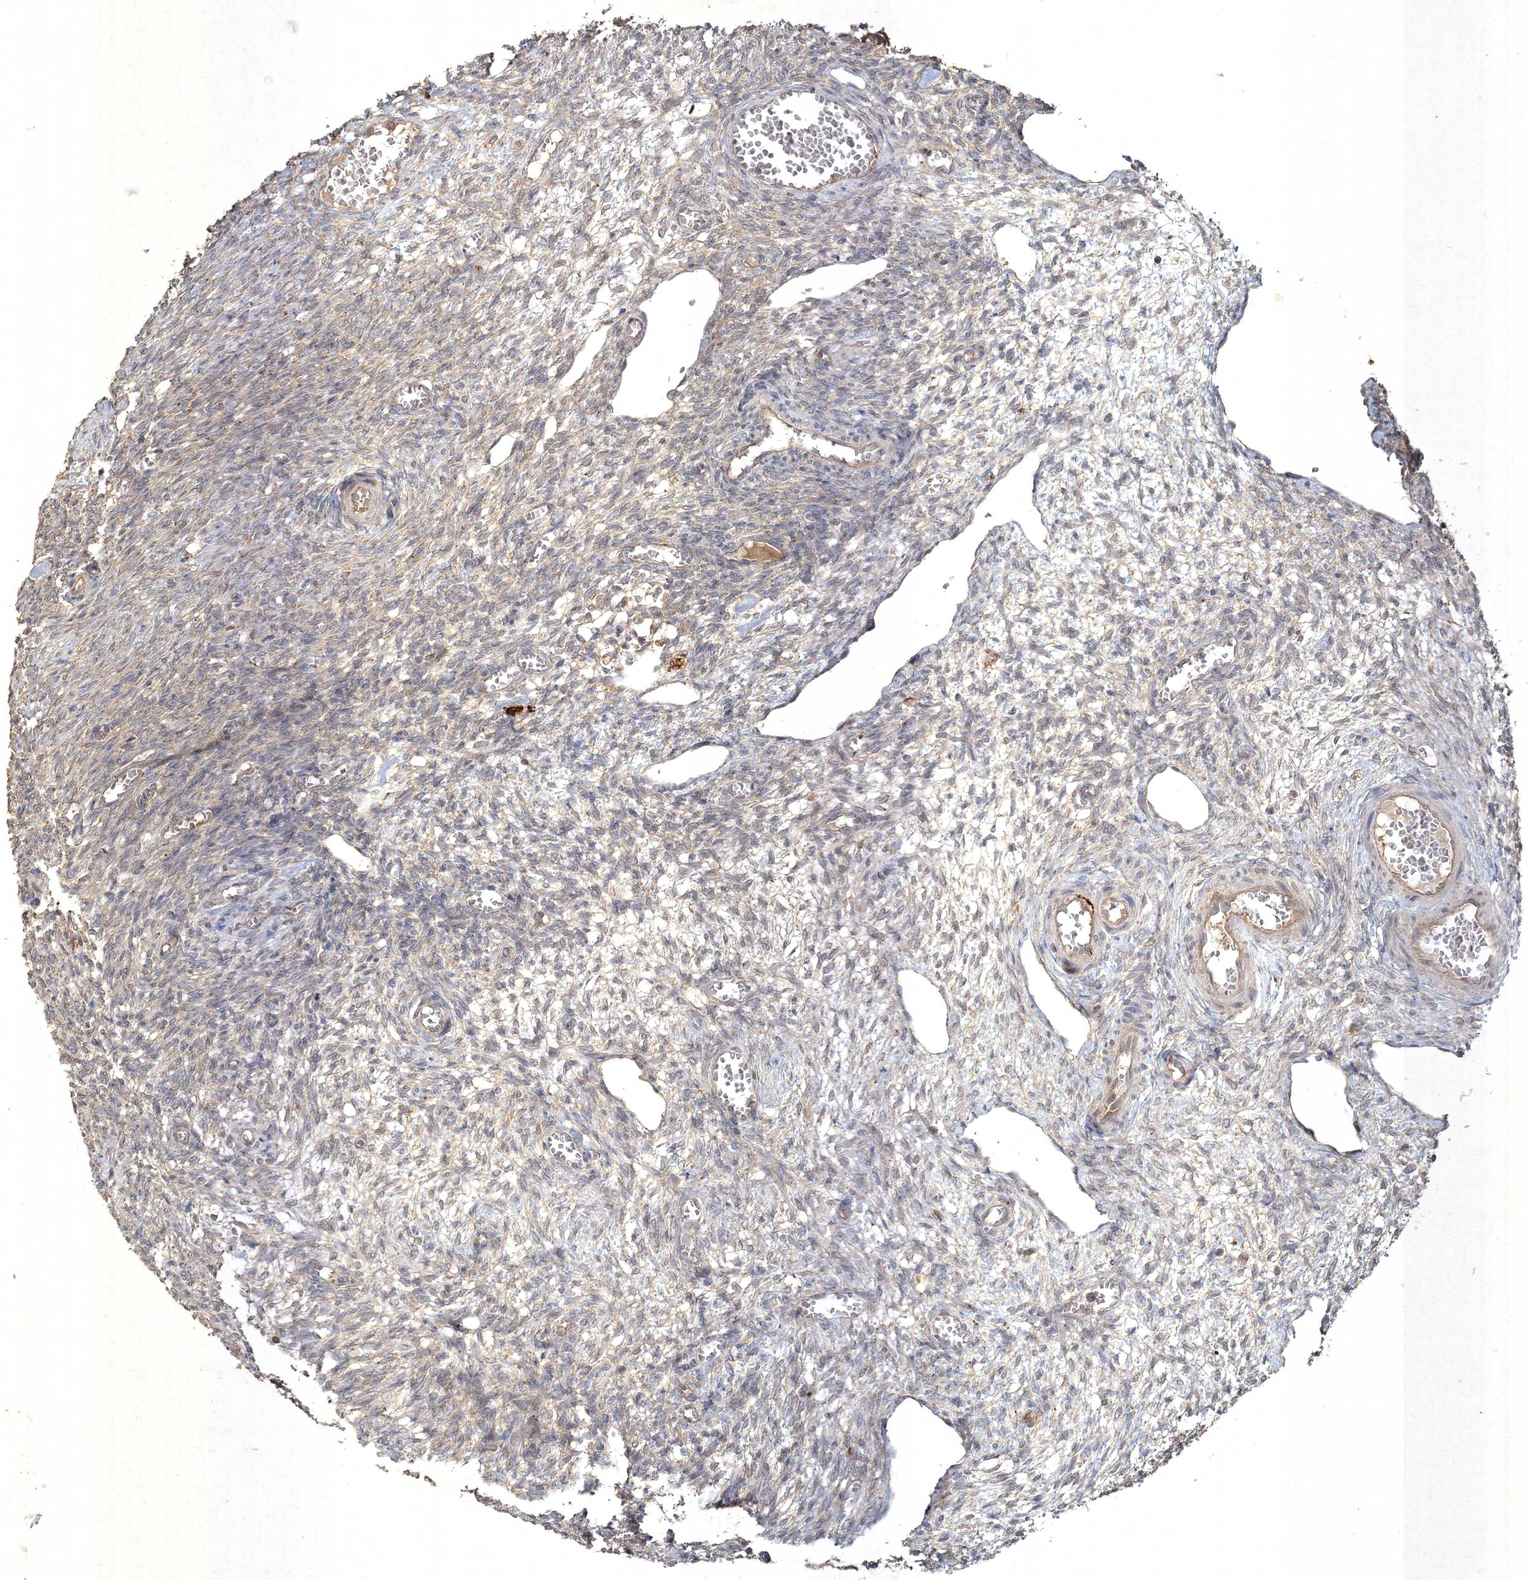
{"staining": {"intensity": "negative", "quantity": "none", "location": "none"}, "tissue": "ovary", "cell_type": "Ovarian stroma cells", "image_type": "normal", "snomed": [{"axis": "morphology", "description": "Normal tissue, NOS"}, {"axis": "topography", "description": "Ovary"}], "caption": "Ovary was stained to show a protein in brown. There is no significant expression in ovarian stroma cells. The staining is performed using DAB brown chromogen with nuclei counter-stained in using hematoxylin.", "gene": "SPRY1", "patient": {"sex": "female", "age": 27}}